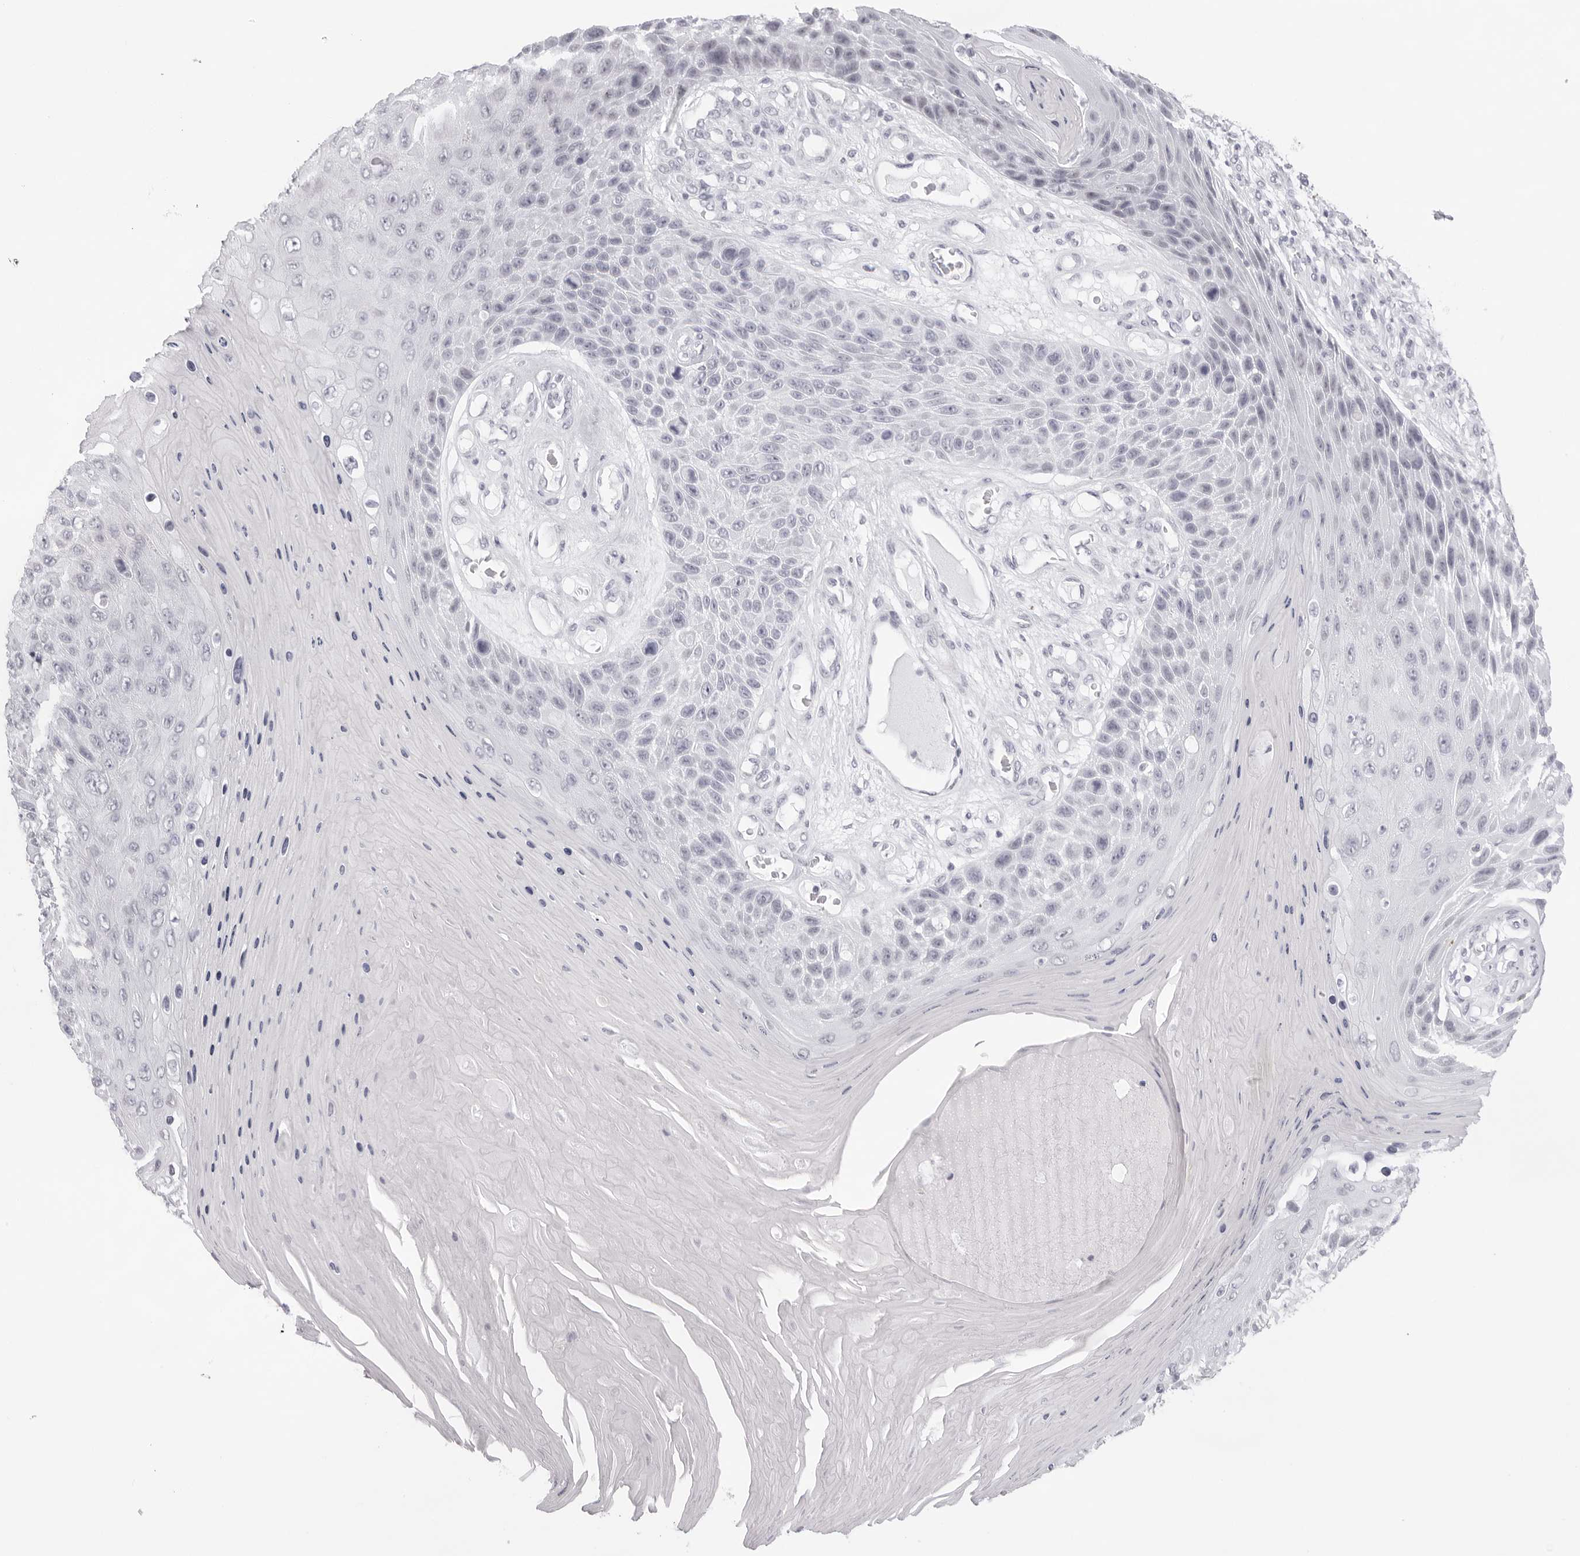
{"staining": {"intensity": "negative", "quantity": "none", "location": "none"}, "tissue": "skin cancer", "cell_type": "Tumor cells", "image_type": "cancer", "snomed": [{"axis": "morphology", "description": "Squamous cell carcinoma, NOS"}, {"axis": "topography", "description": "Skin"}], "caption": "IHC photomicrograph of skin cancer stained for a protein (brown), which demonstrates no expression in tumor cells.", "gene": "KLK12", "patient": {"sex": "female", "age": 88}}